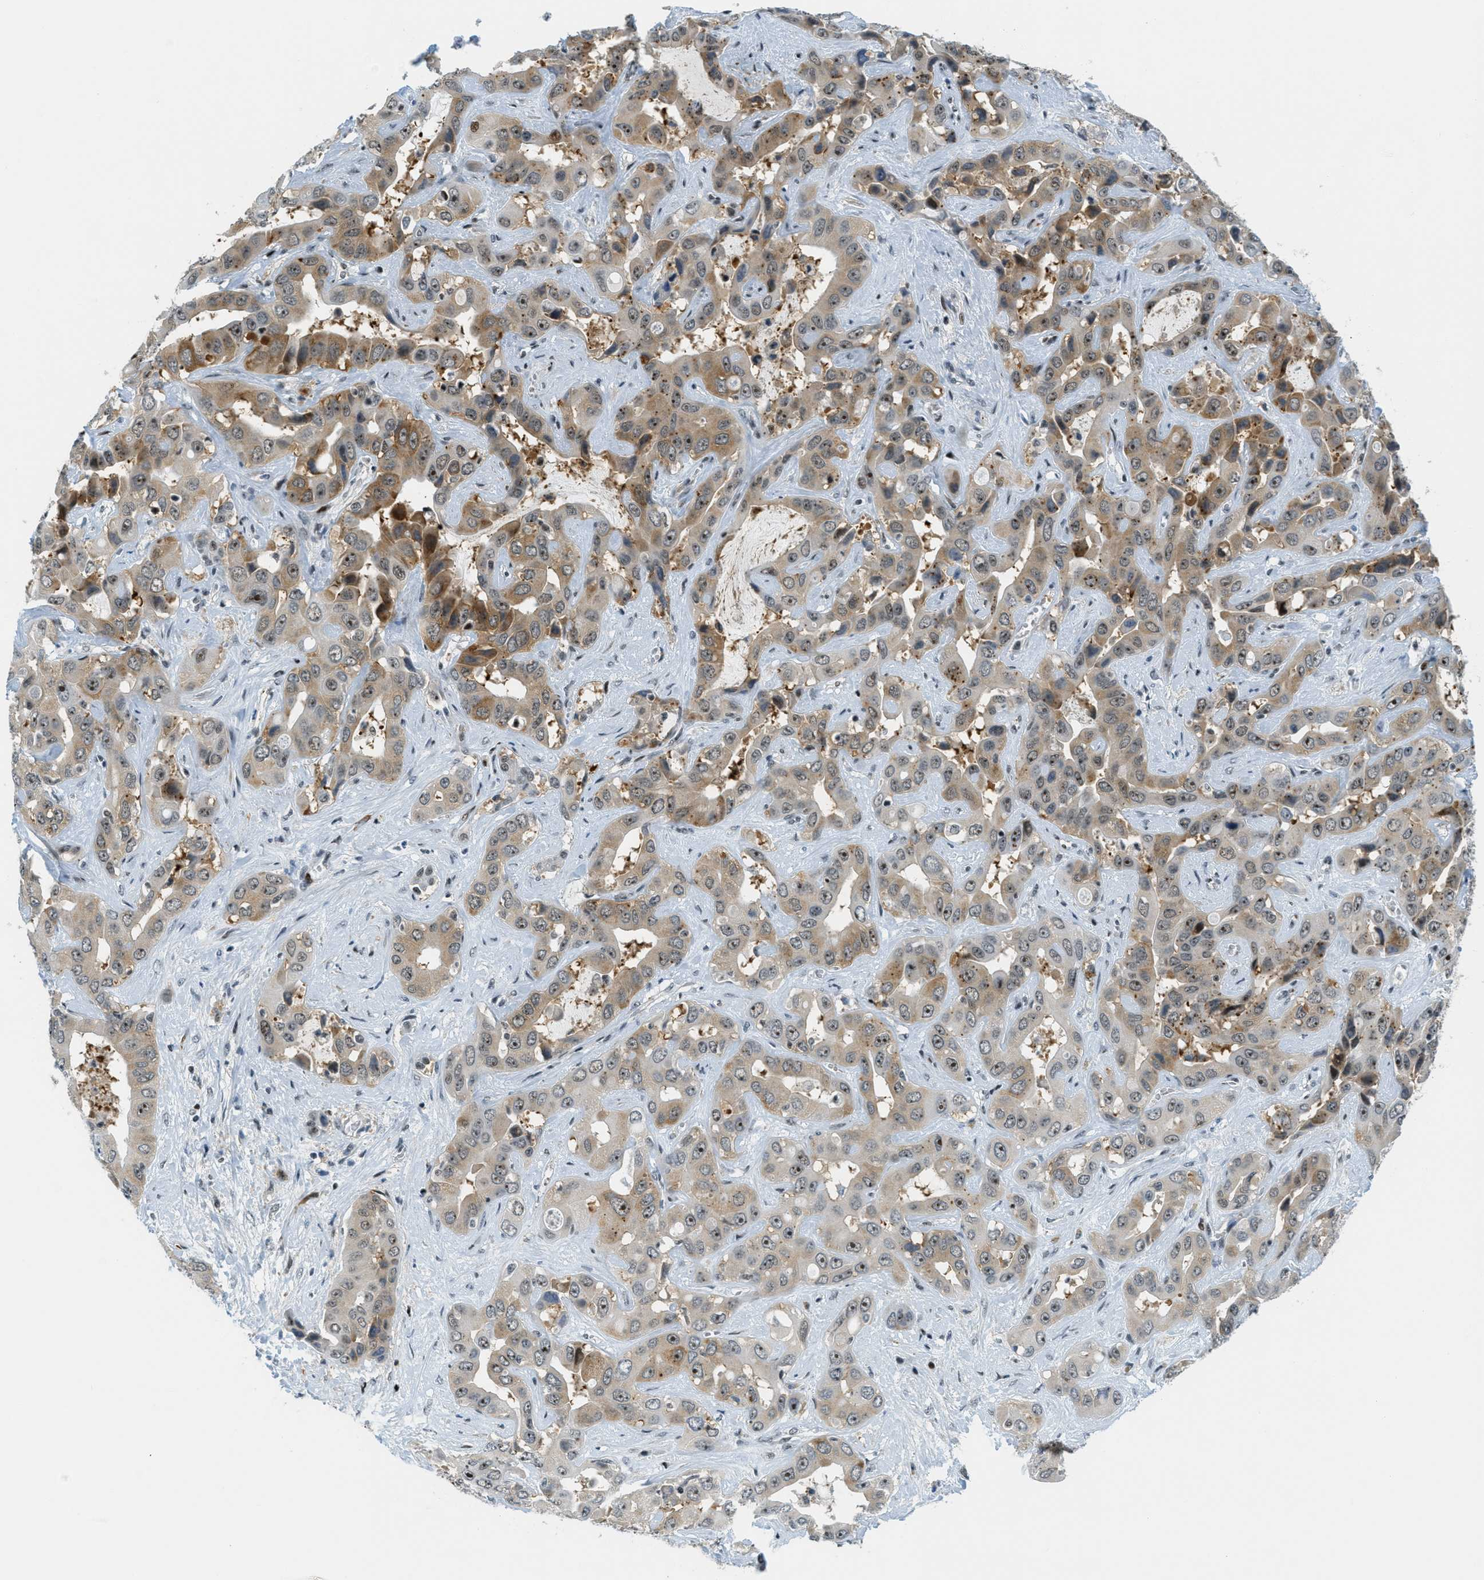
{"staining": {"intensity": "moderate", "quantity": ">75%", "location": "cytoplasmic/membranous,nuclear"}, "tissue": "liver cancer", "cell_type": "Tumor cells", "image_type": "cancer", "snomed": [{"axis": "morphology", "description": "Cholangiocarcinoma"}, {"axis": "topography", "description": "Liver"}], "caption": "Liver cancer stained with immunohistochemistry (IHC) exhibits moderate cytoplasmic/membranous and nuclear positivity in about >75% of tumor cells.", "gene": "ZDHHC23", "patient": {"sex": "female", "age": 52}}